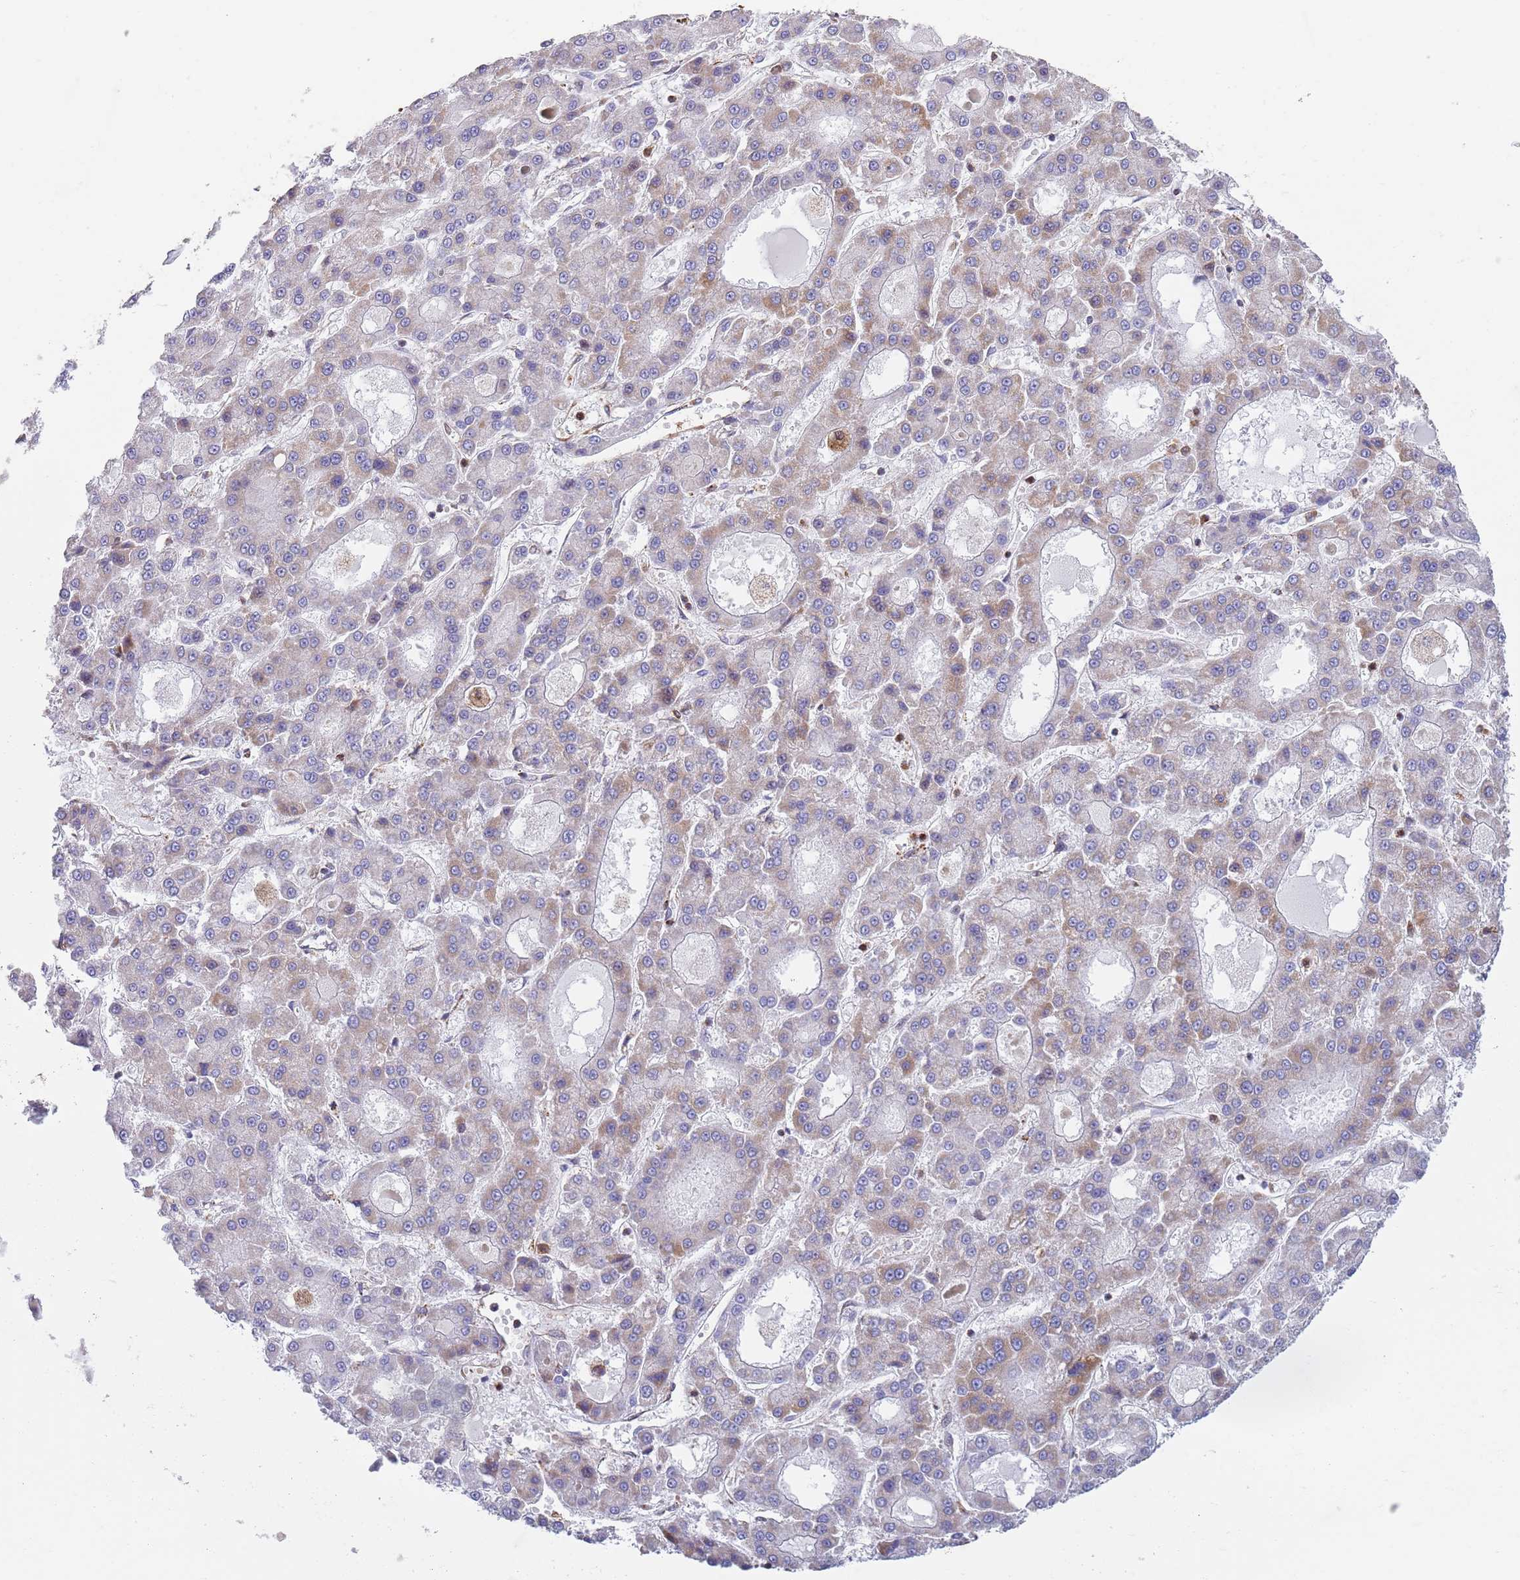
{"staining": {"intensity": "weak", "quantity": "<25%", "location": "cytoplasmic/membranous"}, "tissue": "liver cancer", "cell_type": "Tumor cells", "image_type": "cancer", "snomed": [{"axis": "morphology", "description": "Carcinoma, Hepatocellular, NOS"}, {"axis": "topography", "description": "Liver"}], "caption": "Immunohistochemistry (IHC) histopathology image of liver cancer (hepatocellular carcinoma) stained for a protein (brown), which shows no positivity in tumor cells. The staining was performed using DAB (3,3'-diaminobenzidine) to visualize the protein expression in brown, while the nuclei were stained in blue with hematoxylin (Magnification: 20x).", "gene": "ZMYM5", "patient": {"sex": "male", "age": 70}}